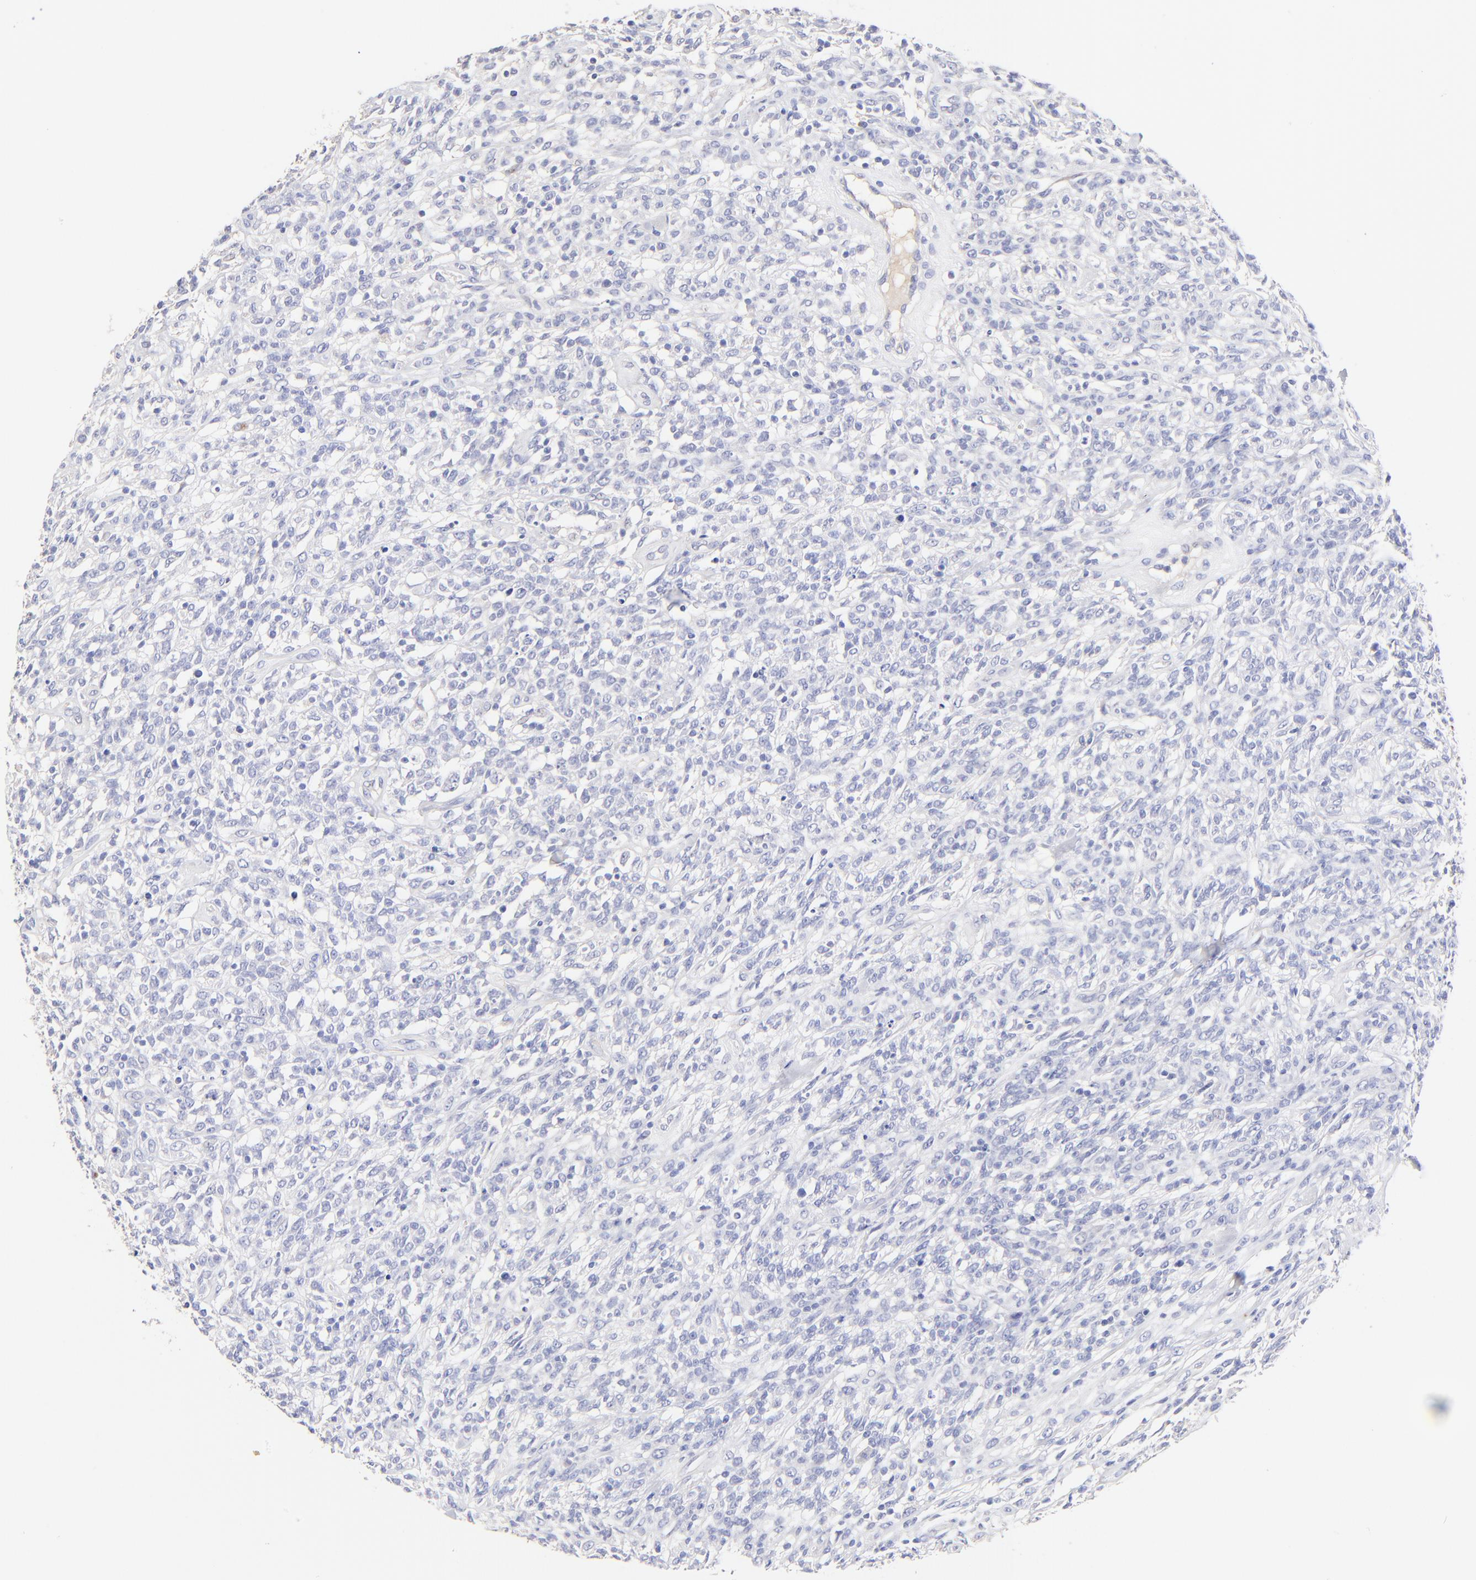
{"staining": {"intensity": "negative", "quantity": "none", "location": "none"}, "tissue": "lymphoma", "cell_type": "Tumor cells", "image_type": "cancer", "snomed": [{"axis": "morphology", "description": "Malignant lymphoma, non-Hodgkin's type, High grade"}, {"axis": "topography", "description": "Lymph node"}], "caption": "Tumor cells show no significant staining in high-grade malignant lymphoma, non-Hodgkin's type.", "gene": "ASB9", "patient": {"sex": "female", "age": 73}}